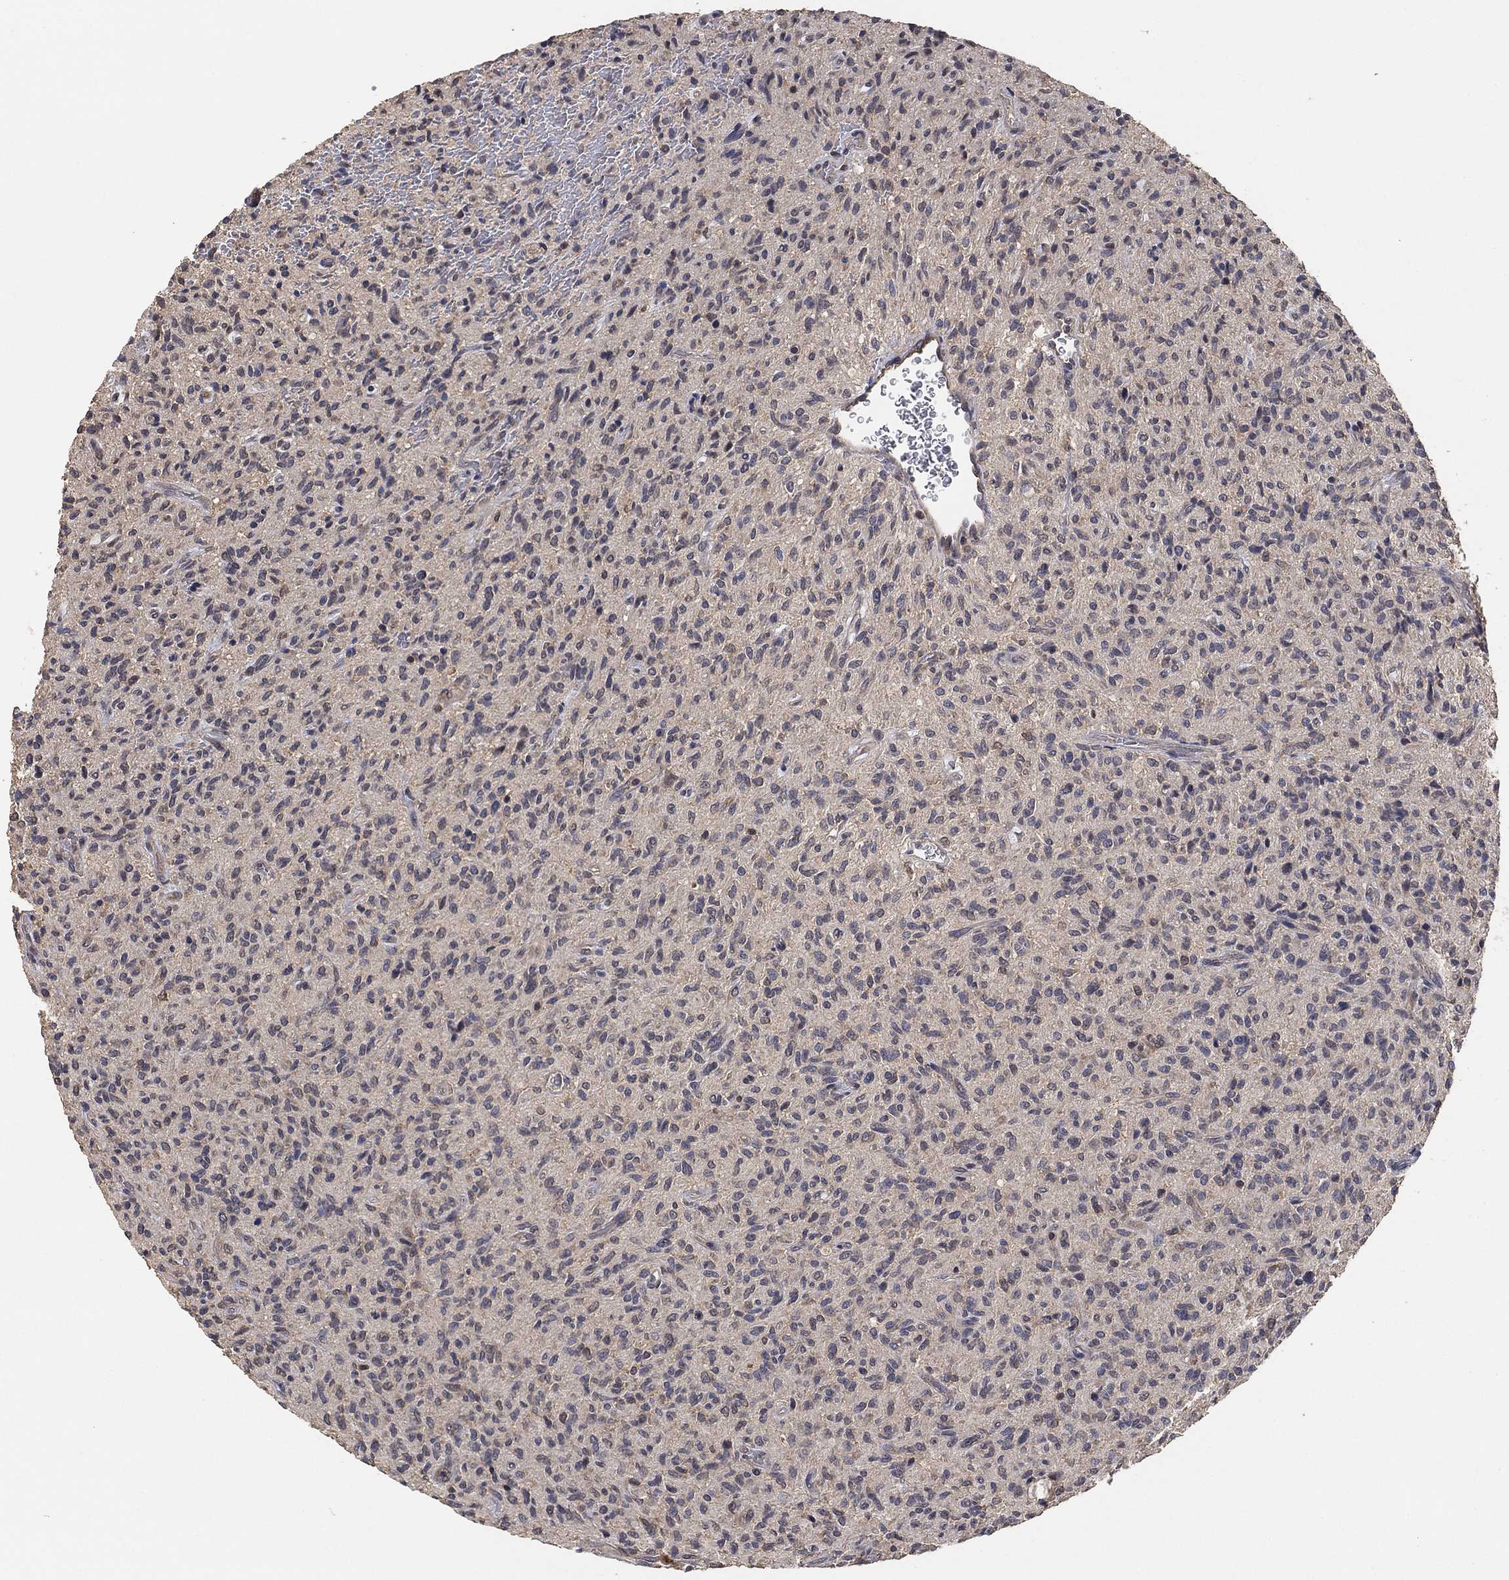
{"staining": {"intensity": "negative", "quantity": "none", "location": "none"}, "tissue": "glioma", "cell_type": "Tumor cells", "image_type": "cancer", "snomed": [{"axis": "morphology", "description": "Glioma, malignant, High grade"}, {"axis": "topography", "description": "Brain"}], "caption": "The image reveals no staining of tumor cells in malignant glioma (high-grade).", "gene": "CCDC43", "patient": {"sex": "male", "age": 64}}